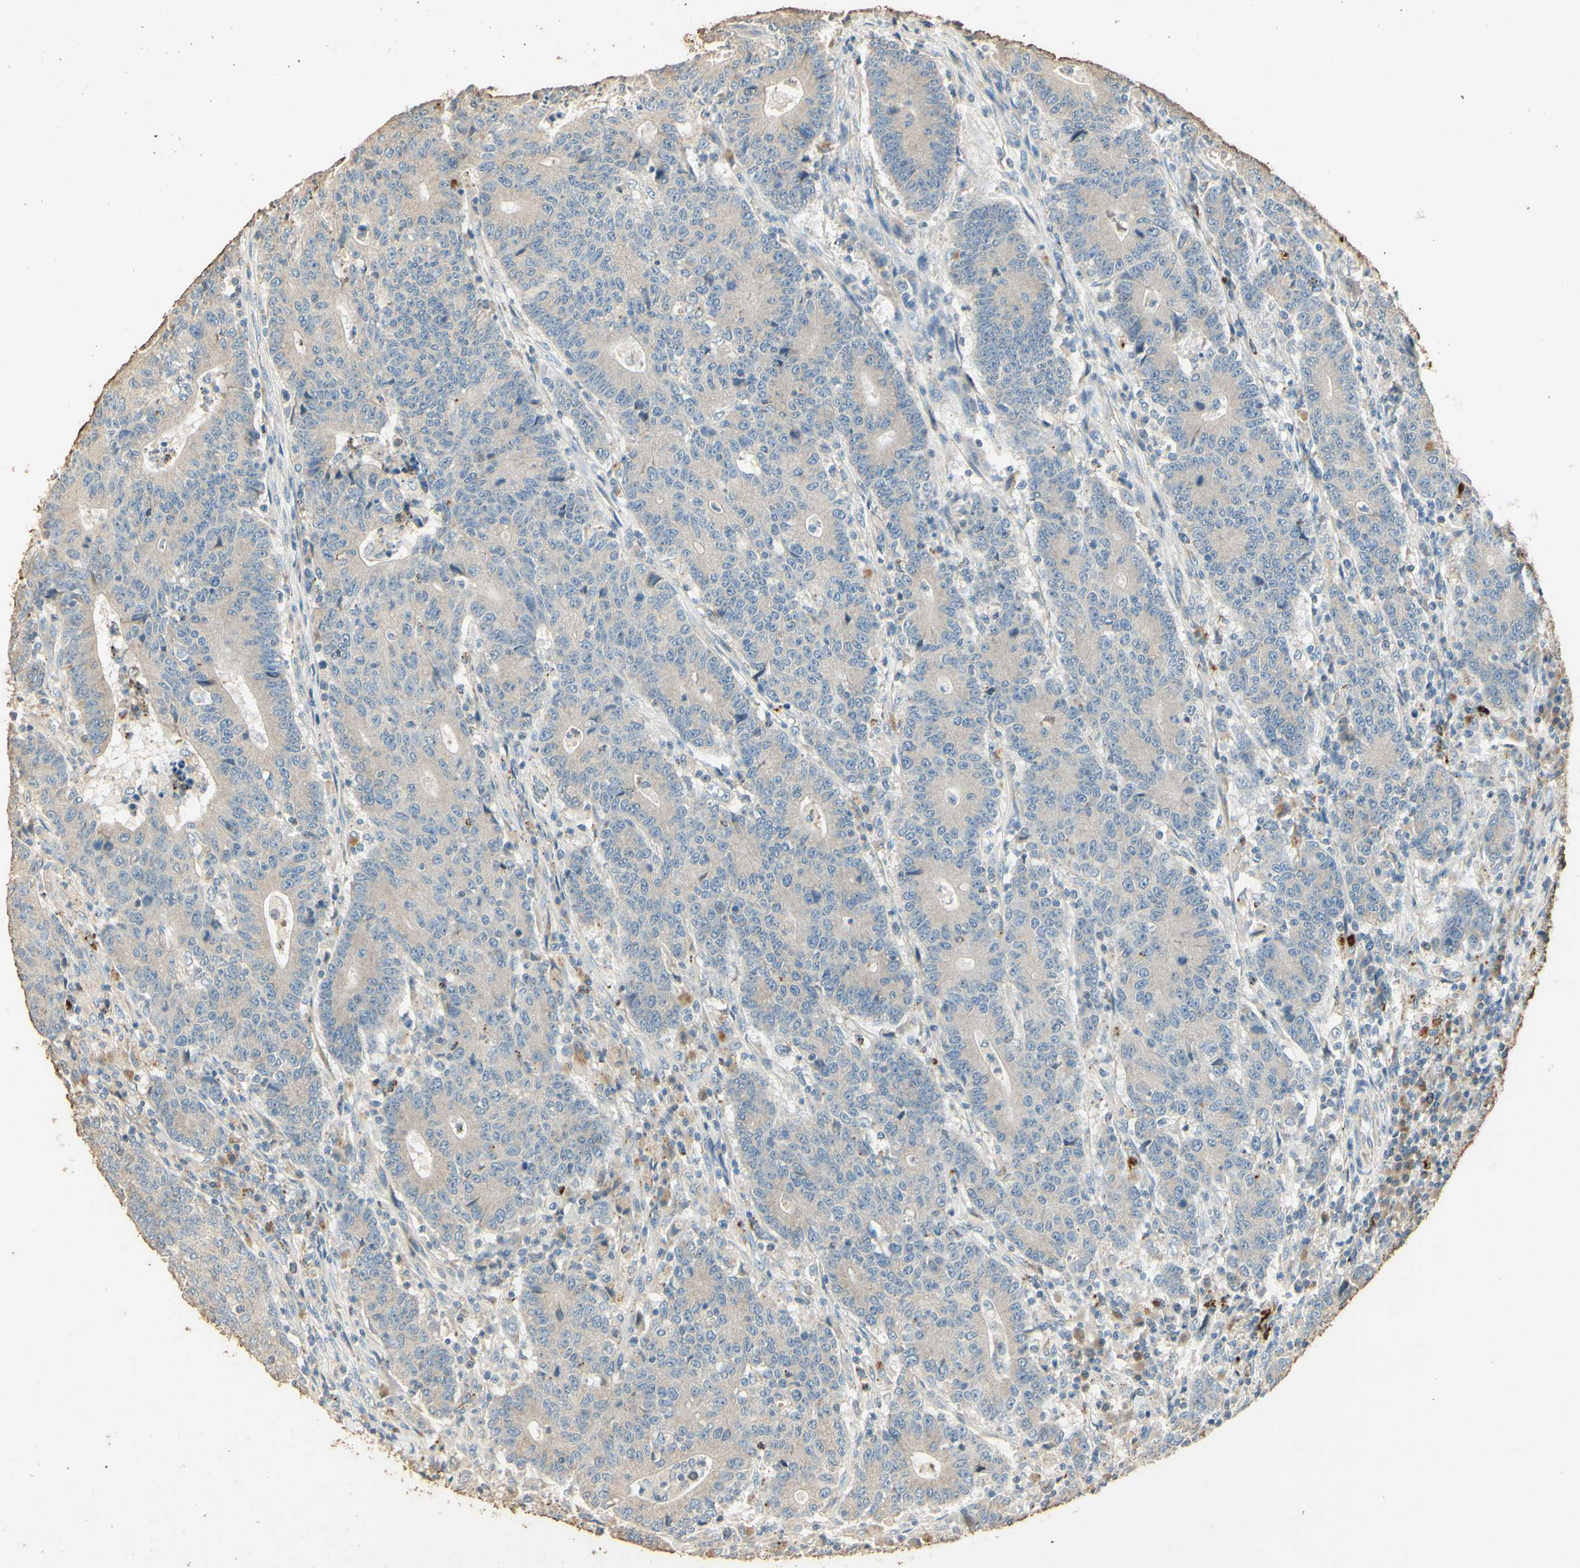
{"staining": {"intensity": "negative", "quantity": "none", "location": "none"}, "tissue": "colorectal cancer", "cell_type": "Tumor cells", "image_type": "cancer", "snomed": [{"axis": "morphology", "description": "Normal tissue, NOS"}, {"axis": "morphology", "description": "Adenocarcinoma, NOS"}, {"axis": "topography", "description": "Colon"}], "caption": "The histopathology image displays no staining of tumor cells in colorectal cancer.", "gene": "ARHGEF17", "patient": {"sex": "female", "age": 75}}